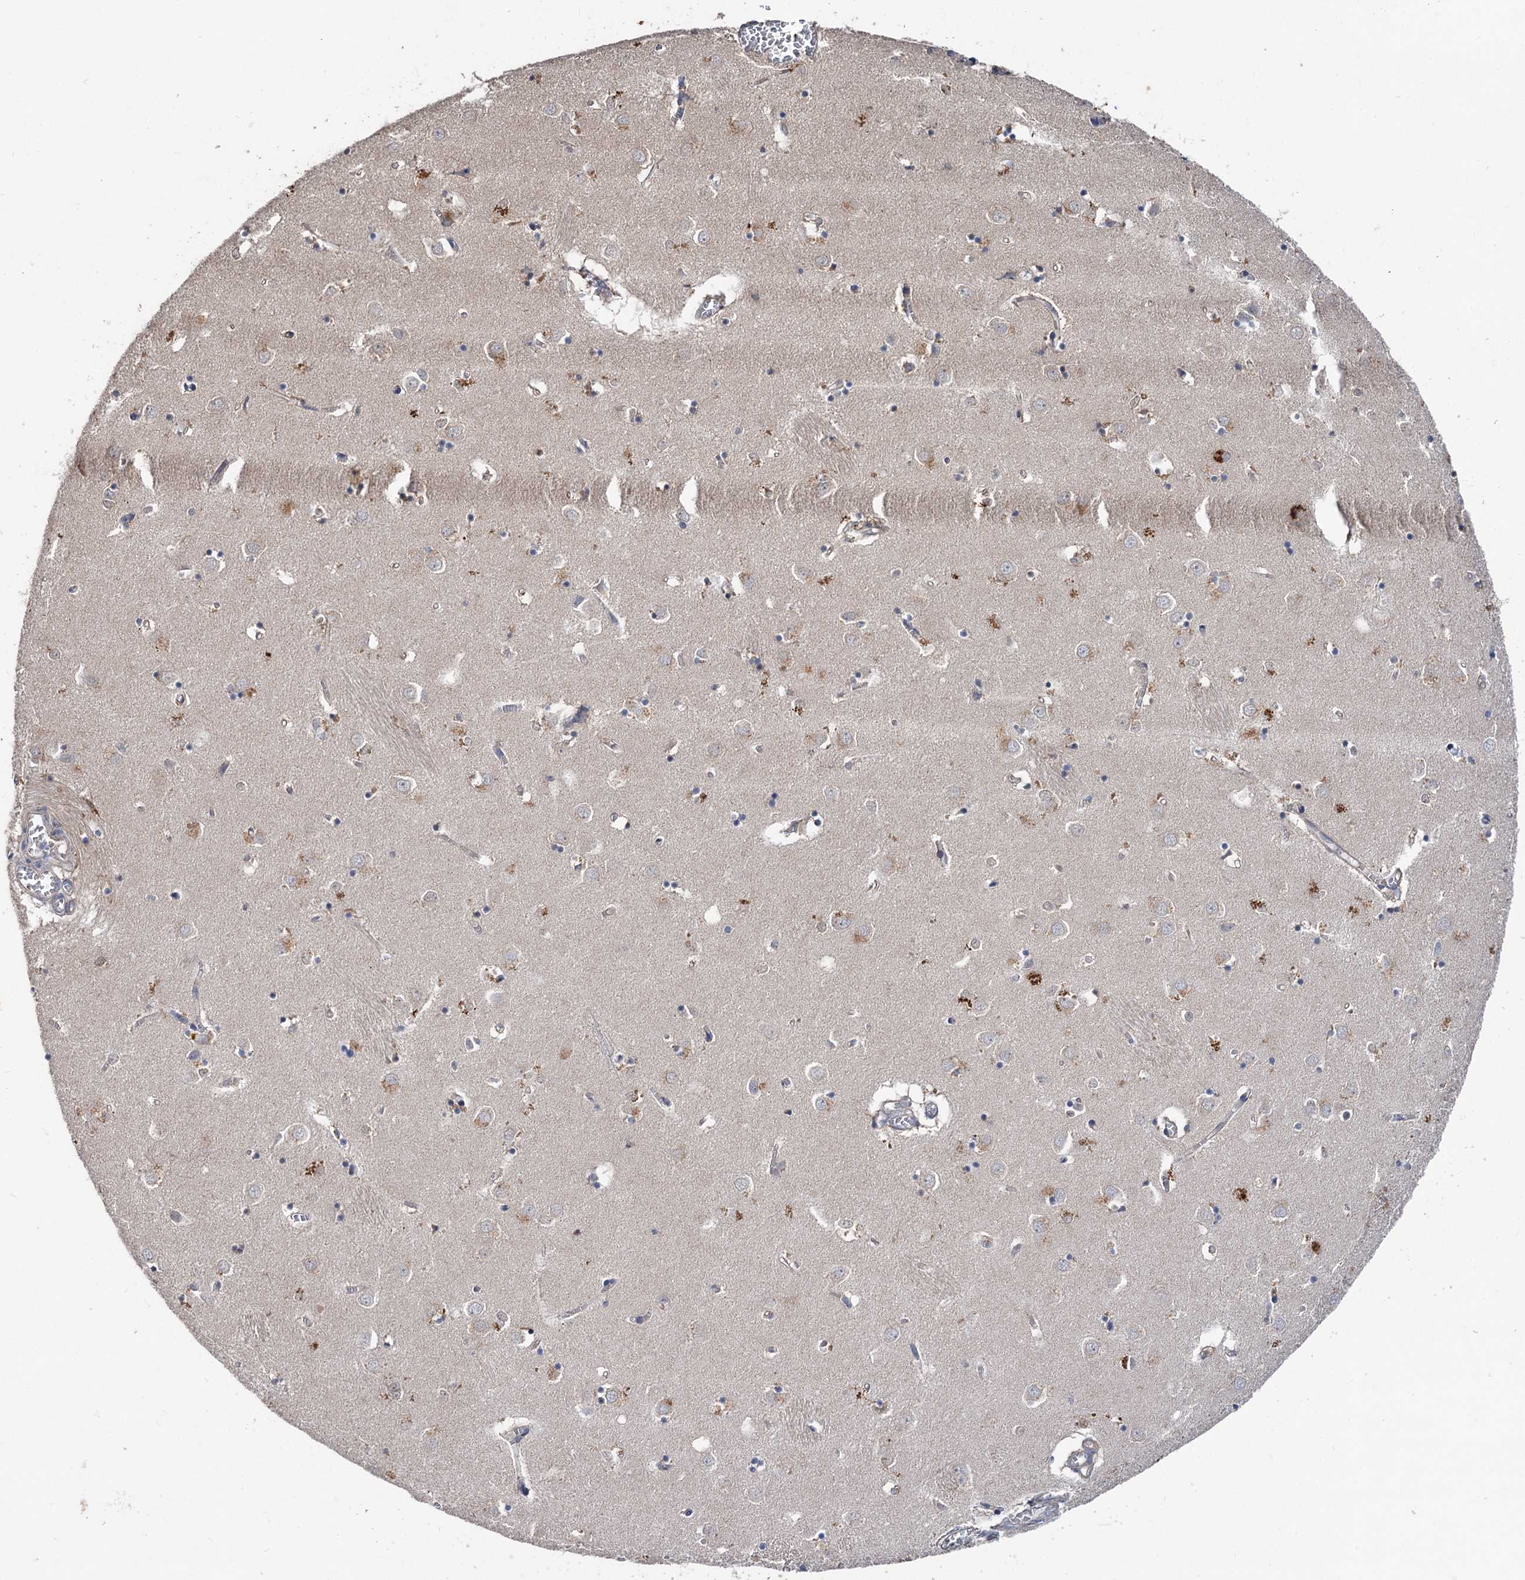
{"staining": {"intensity": "negative", "quantity": "none", "location": "none"}, "tissue": "caudate", "cell_type": "Glial cells", "image_type": "normal", "snomed": [{"axis": "morphology", "description": "Normal tissue, NOS"}, {"axis": "topography", "description": "Lateral ventricle wall"}], "caption": "Immunohistochemistry (IHC) micrograph of benign caudate: caudate stained with DAB shows no significant protein staining in glial cells. Brightfield microscopy of immunohistochemistry (IHC) stained with DAB (3,3'-diaminobenzidine) (brown) and hematoxylin (blue), captured at high magnification.", "gene": "NUDCD2", "patient": {"sex": "male", "age": 70}}